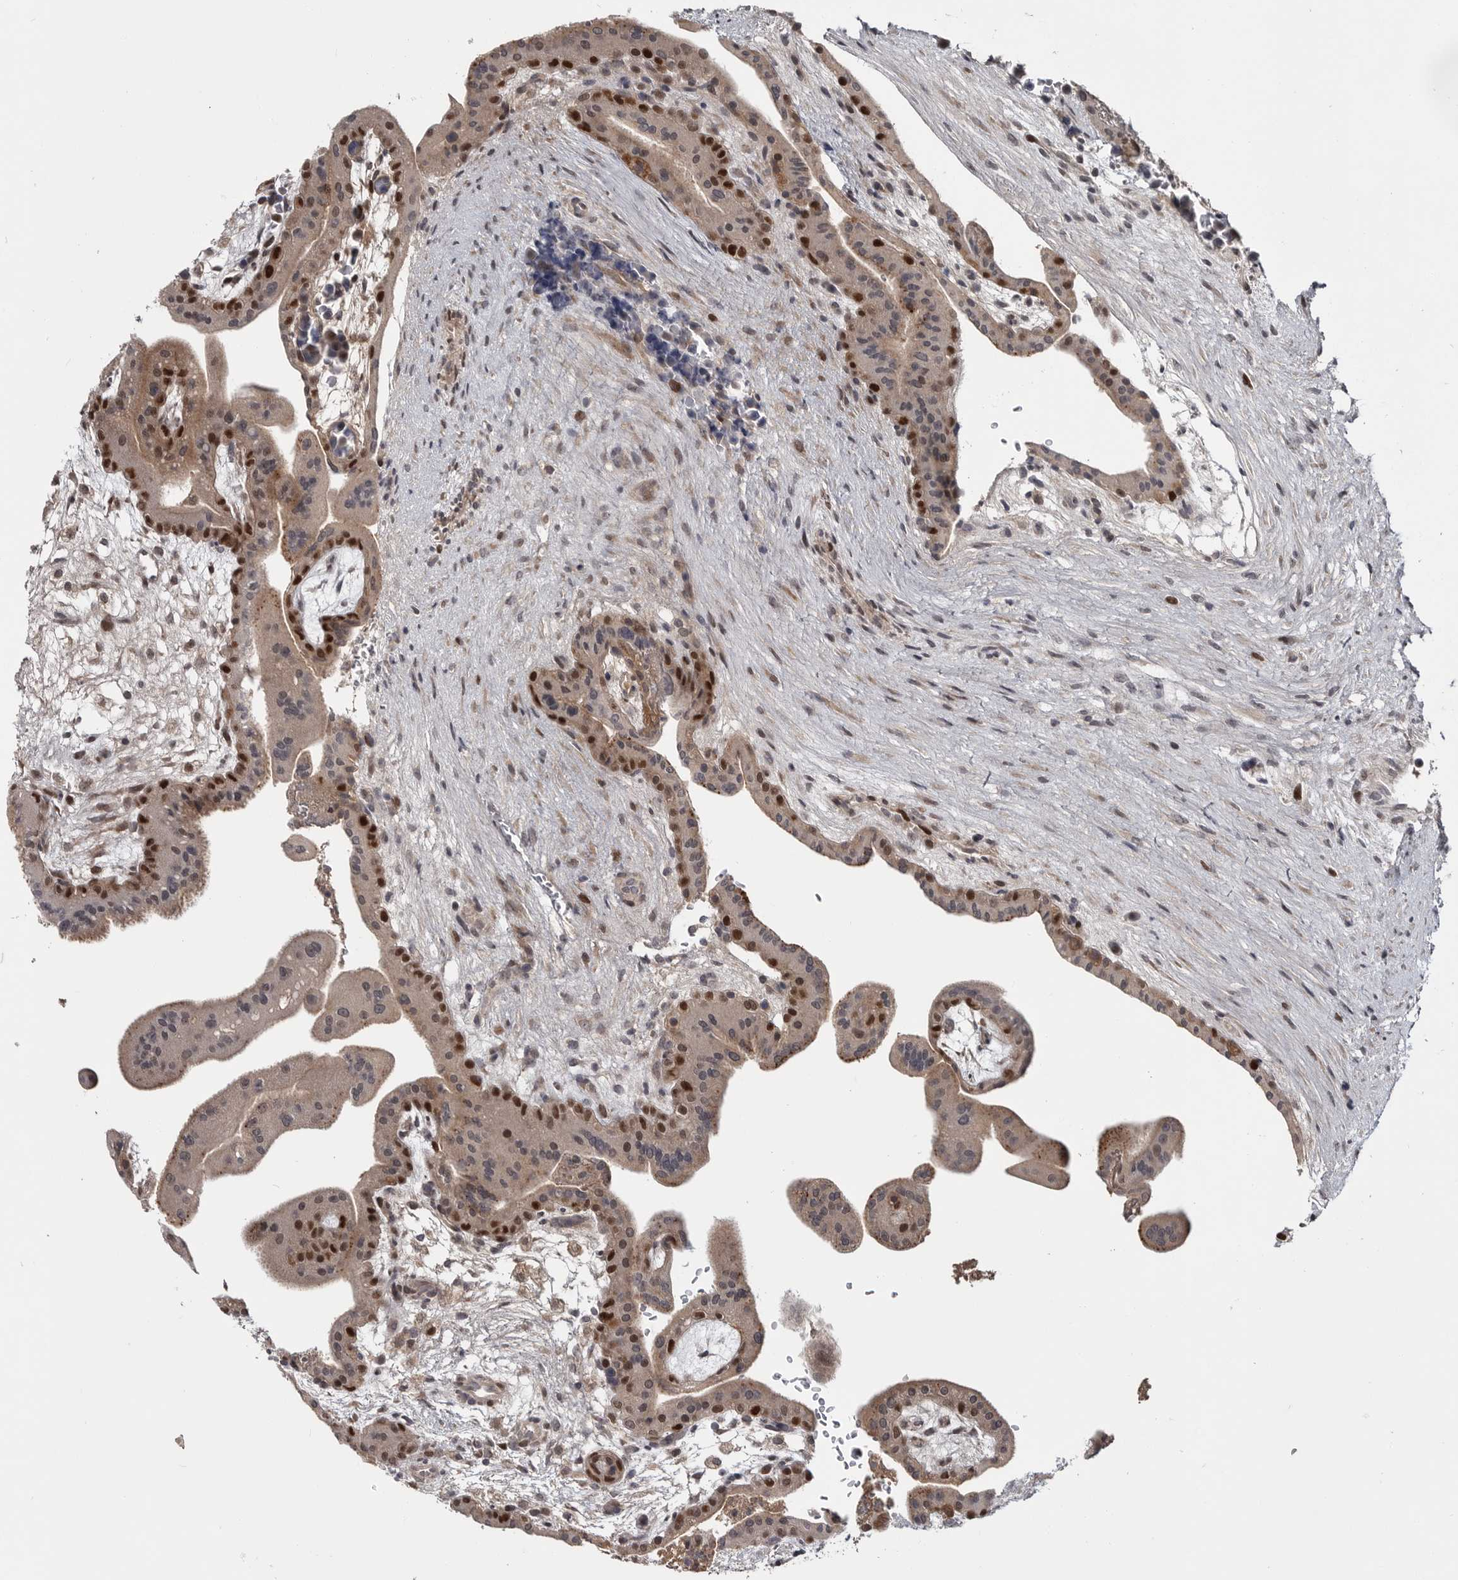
{"staining": {"intensity": "weak", "quantity": "<25%", "location": "cytoplasmic/membranous"}, "tissue": "placenta", "cell_type": "Decidual cells", "image_type": "normal", "snomed": [{"axis": "morphology", "description": "Normal tissue, NOS"}, {"axis": "topography", "description": "Placenta"}], "caption": "A high-resolution histopathology image shows IHC staining of benign placenta, which shows no significant positivity in decidual cells.", "gene": "ZNF277", "patient": {"sex": "female", "age": 35}}